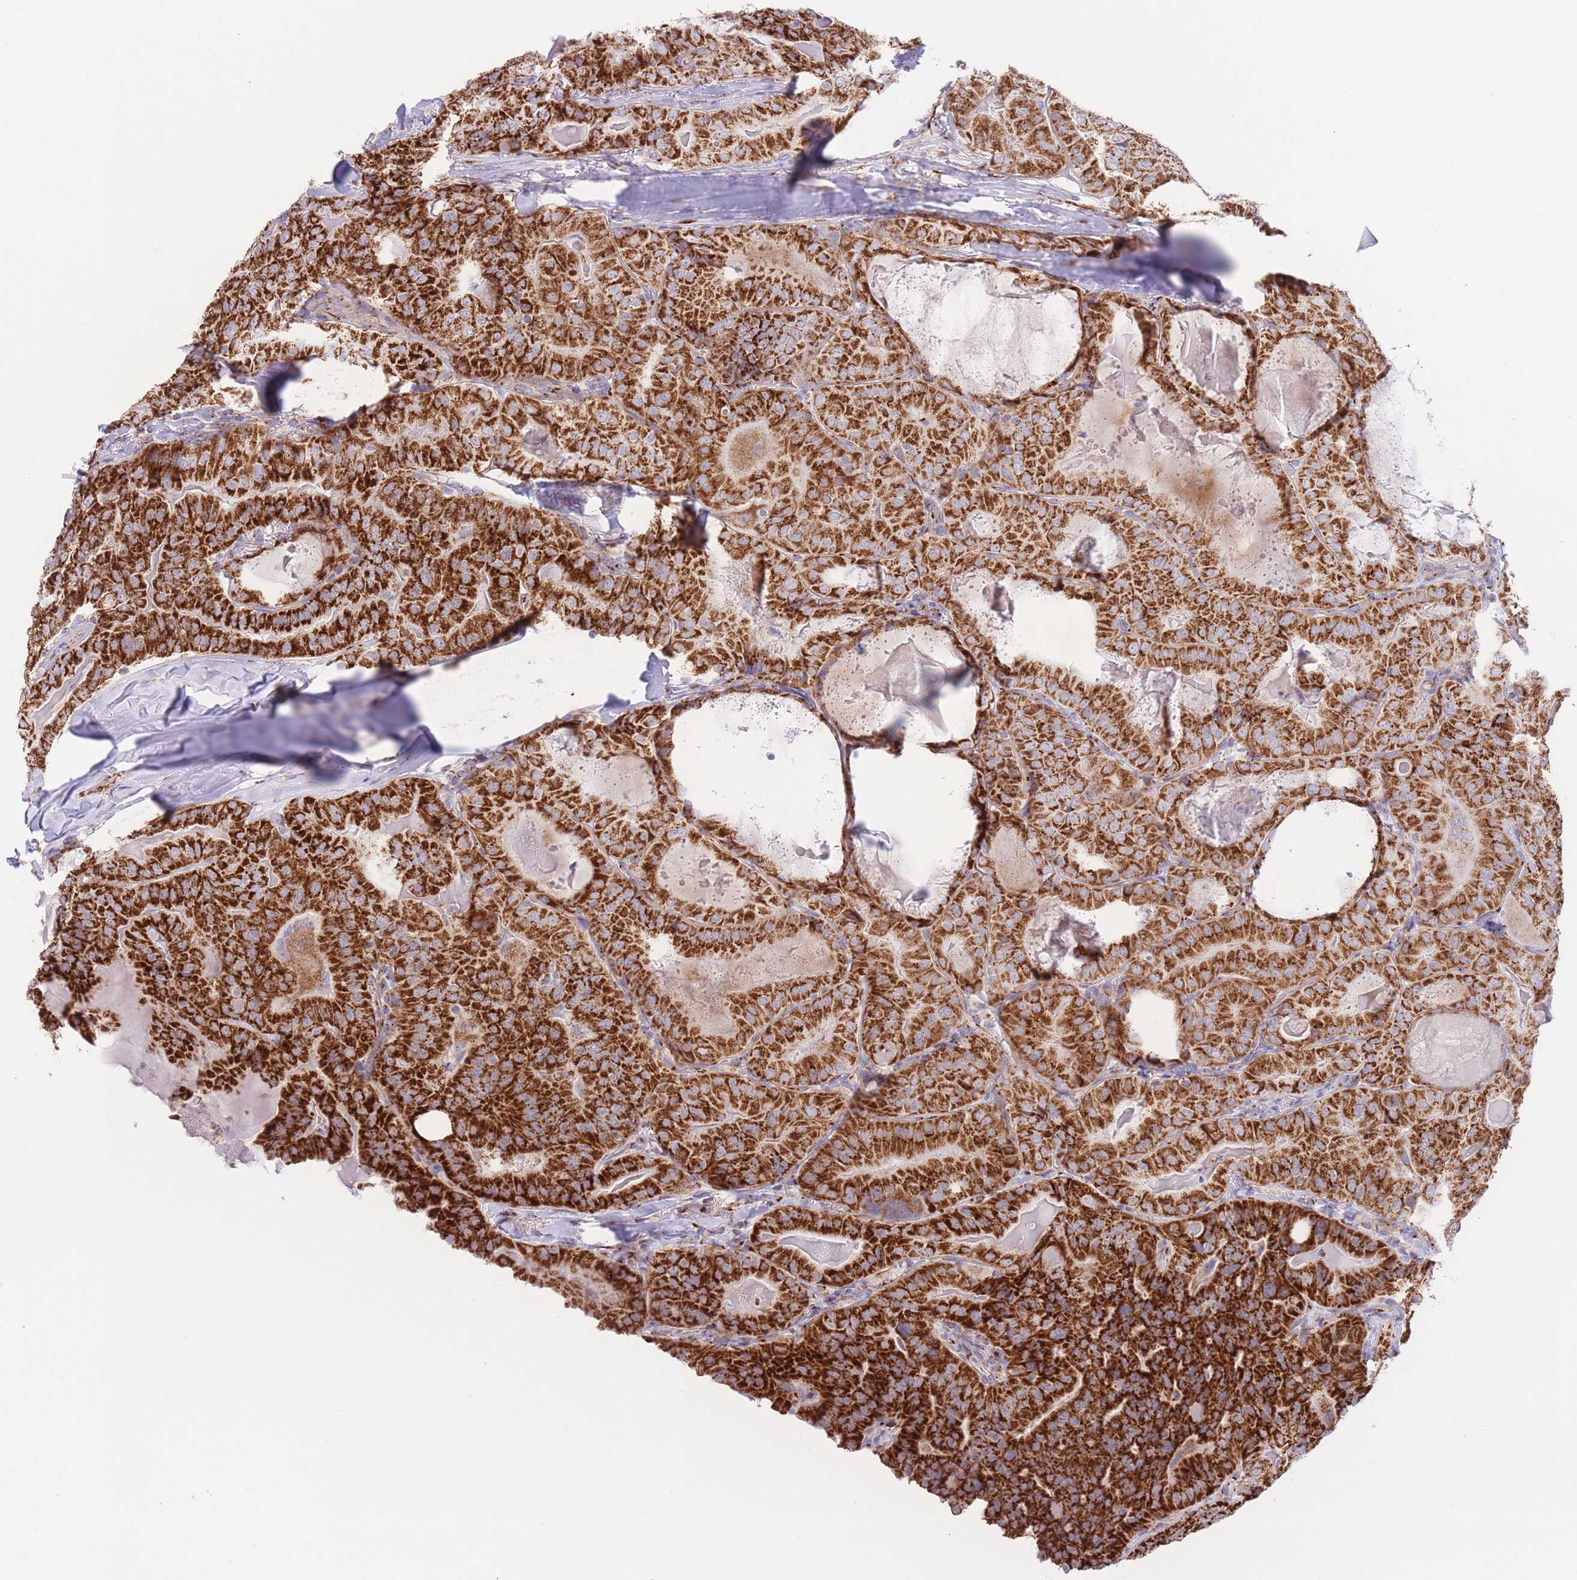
{"staining": {"intensity": "strong", "quantity": ">75%", "location": "cytoplasmic/membranous"}, "tissue": "thyroid cancer", "cell_type": "Tumor cells", "image_type": "cancer", "snomed": [{"axis": "morphology", "description": "Papillary adenocarcinoma, NOS"}, {"axis": "topography", "description": "Thyroid gland"}], "caption": "IHC photomicrograph of papillary adenocarcinoma (thyroid) stained for a protein (brown), which reveals high levels of strong cytoplasmic/membranous positivity in about >75% of tumor cells.", "gene": "MPND", "patient": {"sex": "female", "age": 68}}